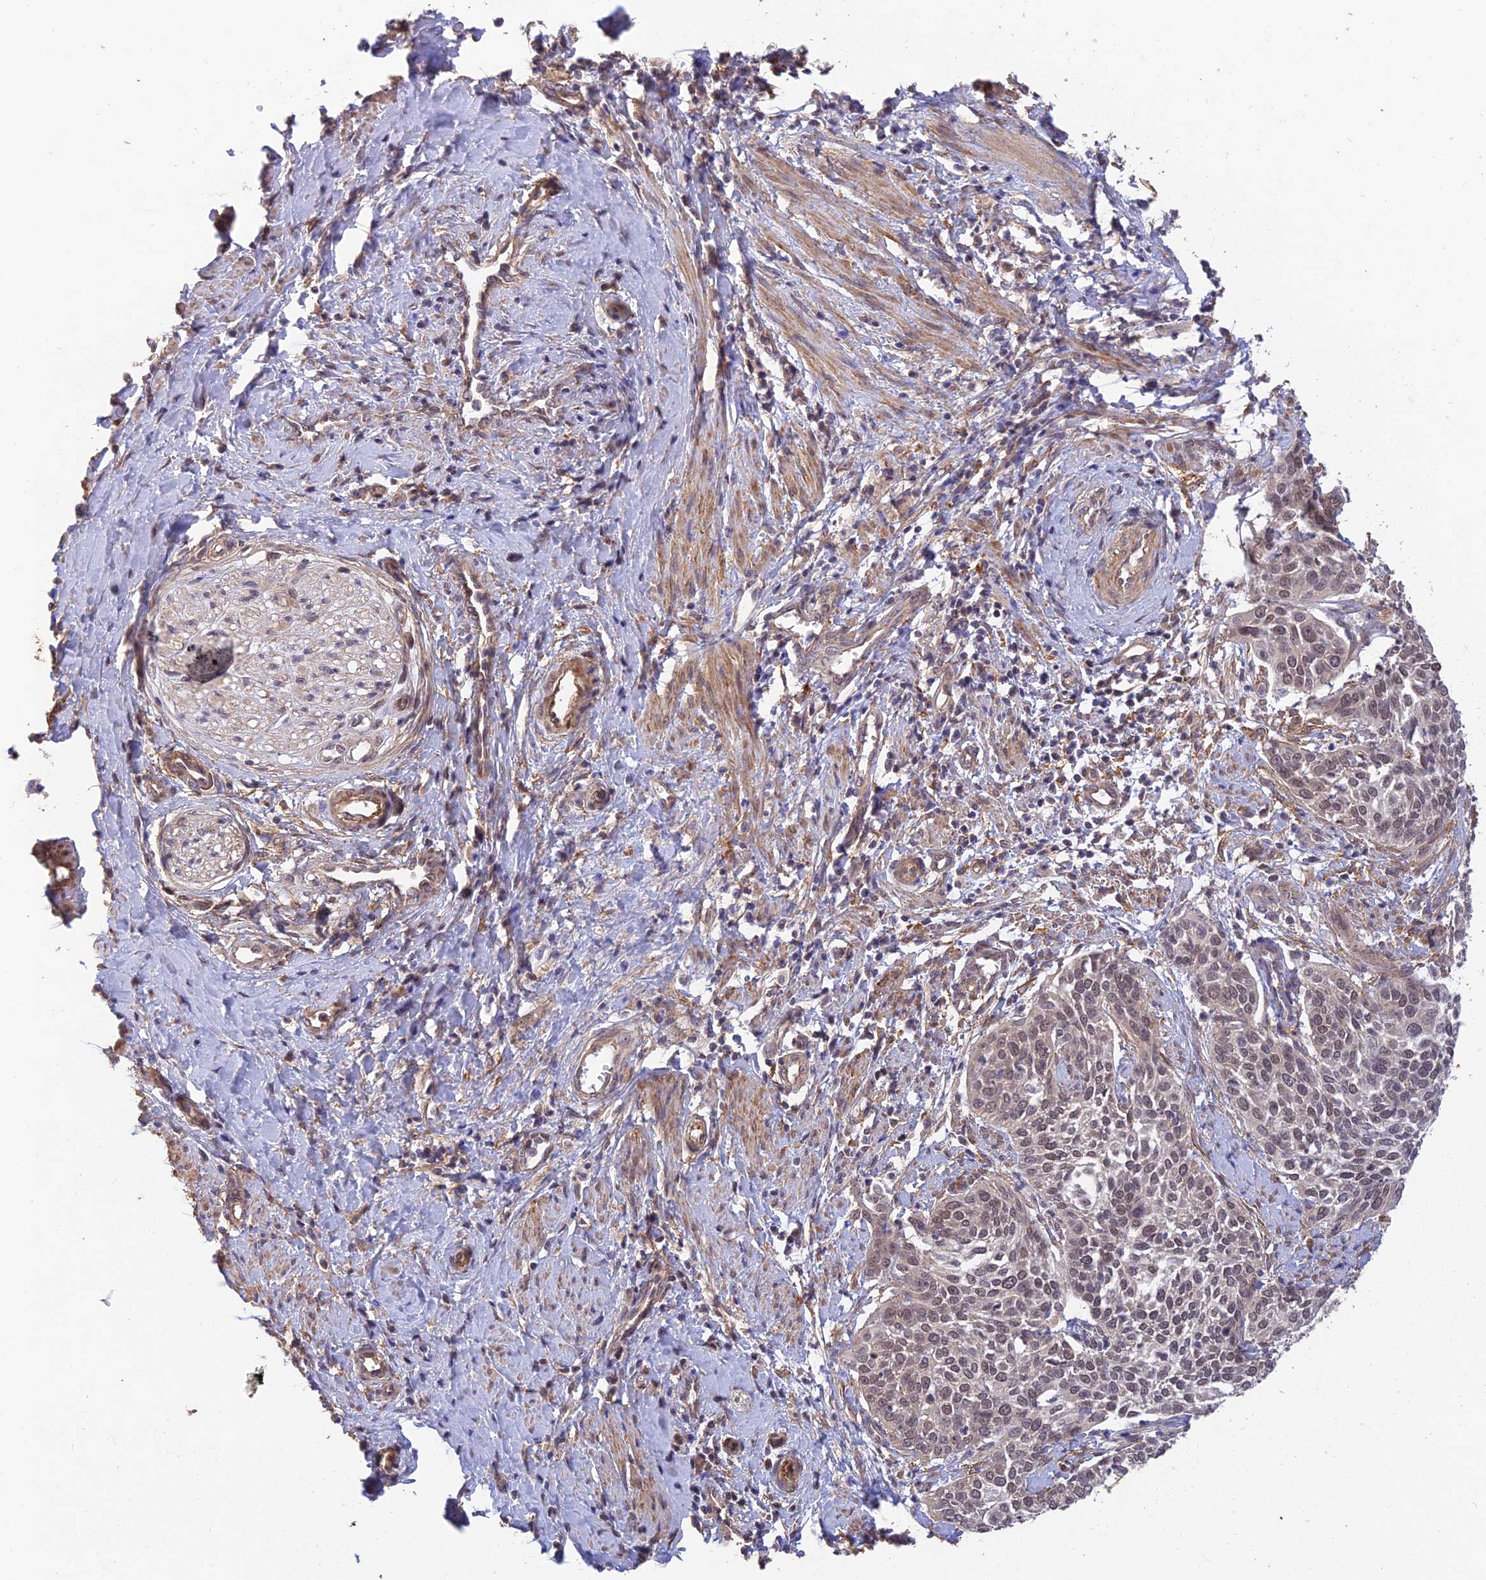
{"staining": {"intensity": "weak", "quantity": "25%-75%", "location": "nuclear"}, "tissue": "cervical cancer", "cell_type": "Tumor cells", "image_type": "cancer", "snomed": [{"axis": "morphology", "description": "Squamous cell carcinoma, NOS"}, {"axis": "topography", "description": "Cervix"}], "caption": "Cervical cancer tissue exhibits weak nuclear staining in about 25%-75% of tumor cells, visualized by immunohistochemistry.", "gene": "PAGR1", "patient": {"sex": "female", "age": 44}}